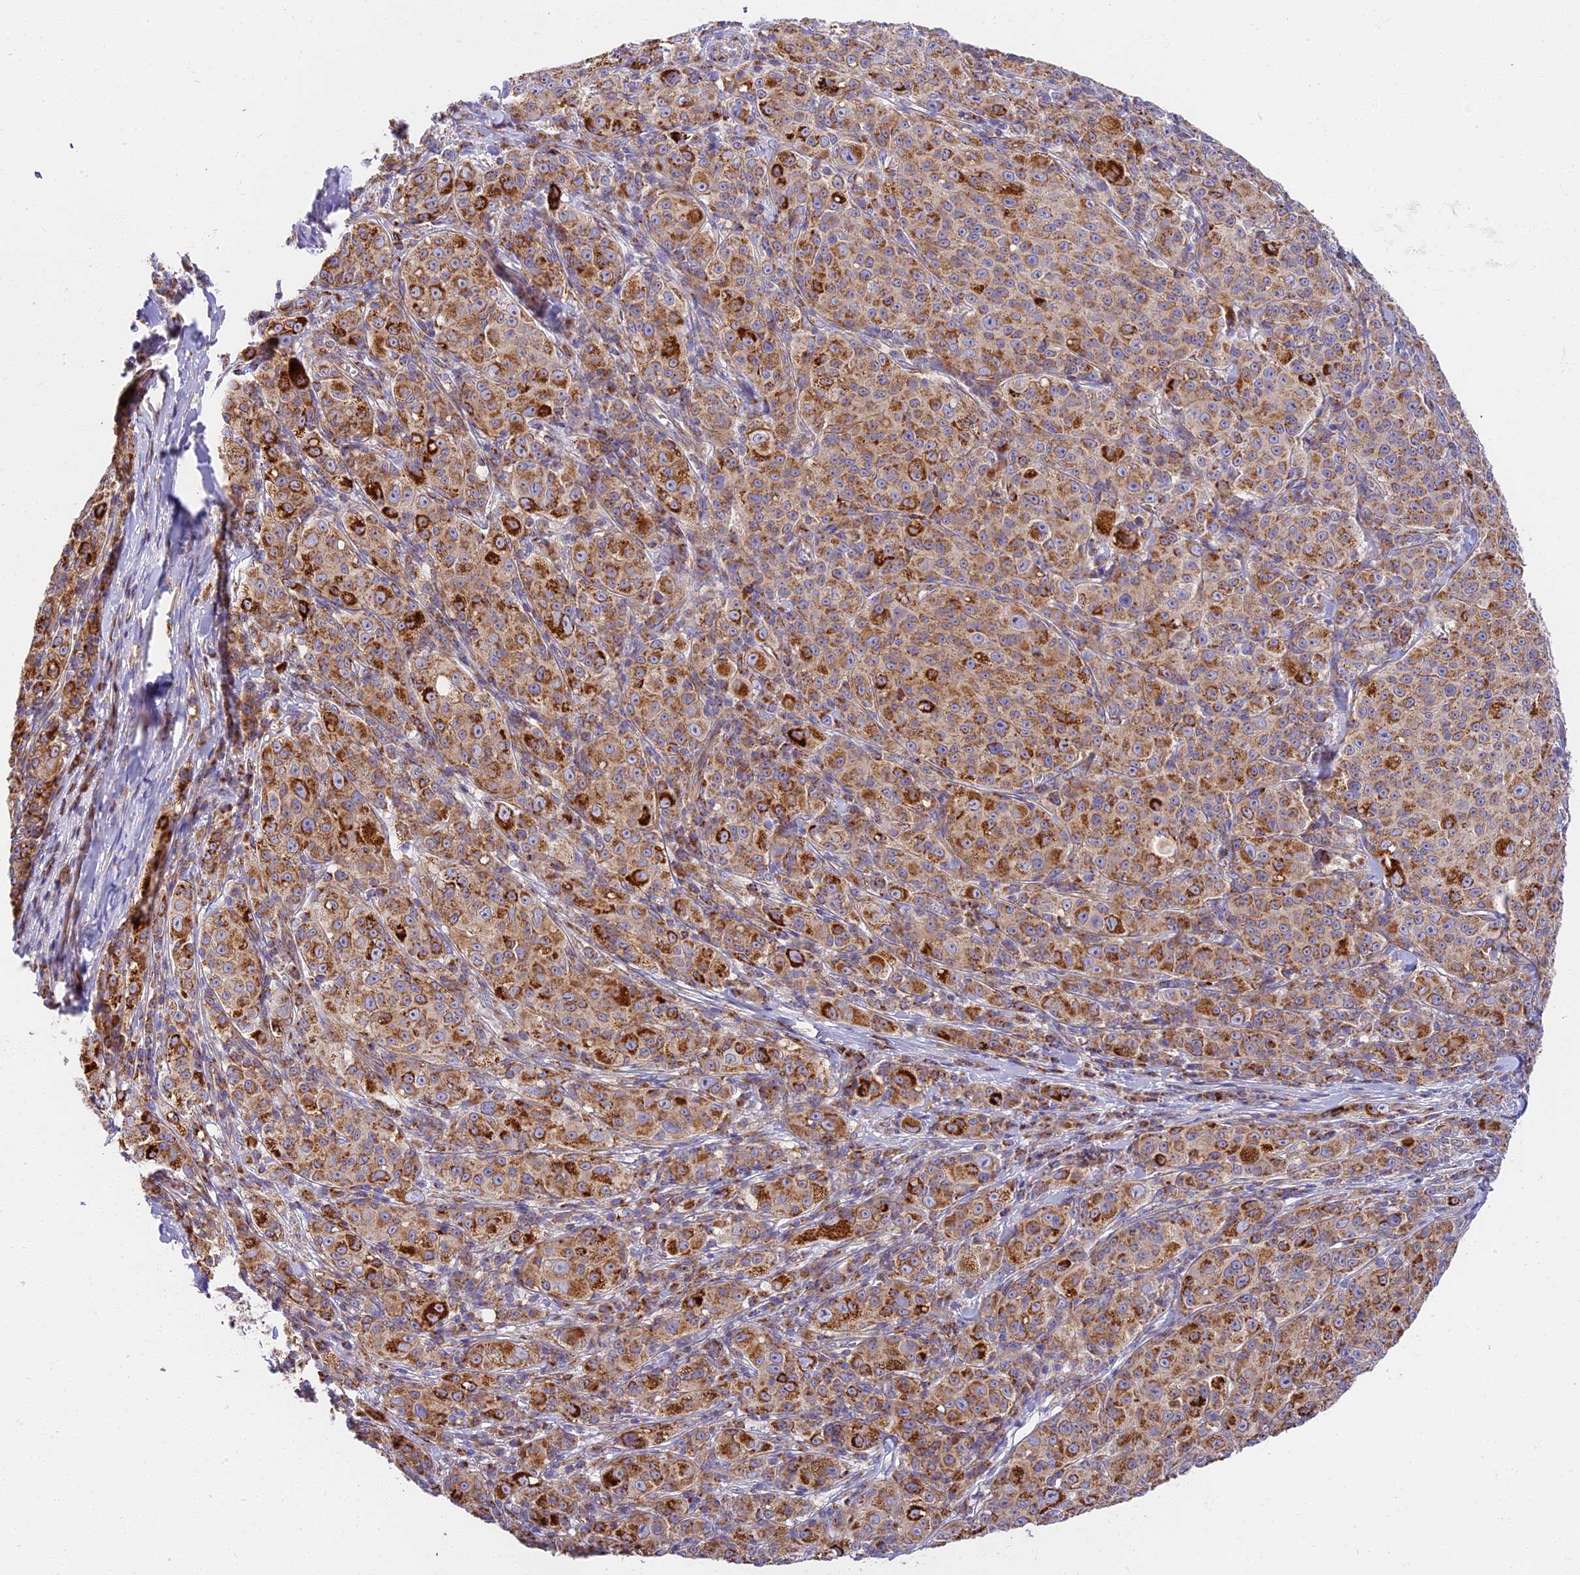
{"staining": {"intensity": "moderate", "quantity": ">75%", "location": "cytoplasmic/membranous"}, "tissue": "melanoma", "cell_type": "Tumor cells", "image_type": "cancer", "snomed": [{"axis": "morphology", "description": "Malignant melanoma, NOS"}, {"axis": "topography", "description": "Skin"}], "caption": "Protein analysis of malignant melanoma tissue exhibits moderate cytoplasmic/membranous staining in approximately >75% of tumor cells. The protein of interest is stained brown, and the nuclei are stained in blue (DAB IHC with brightfield microscopy, high magnification).", "gene": "MRAS", "patient": {"sex": "female", "age": 52}}